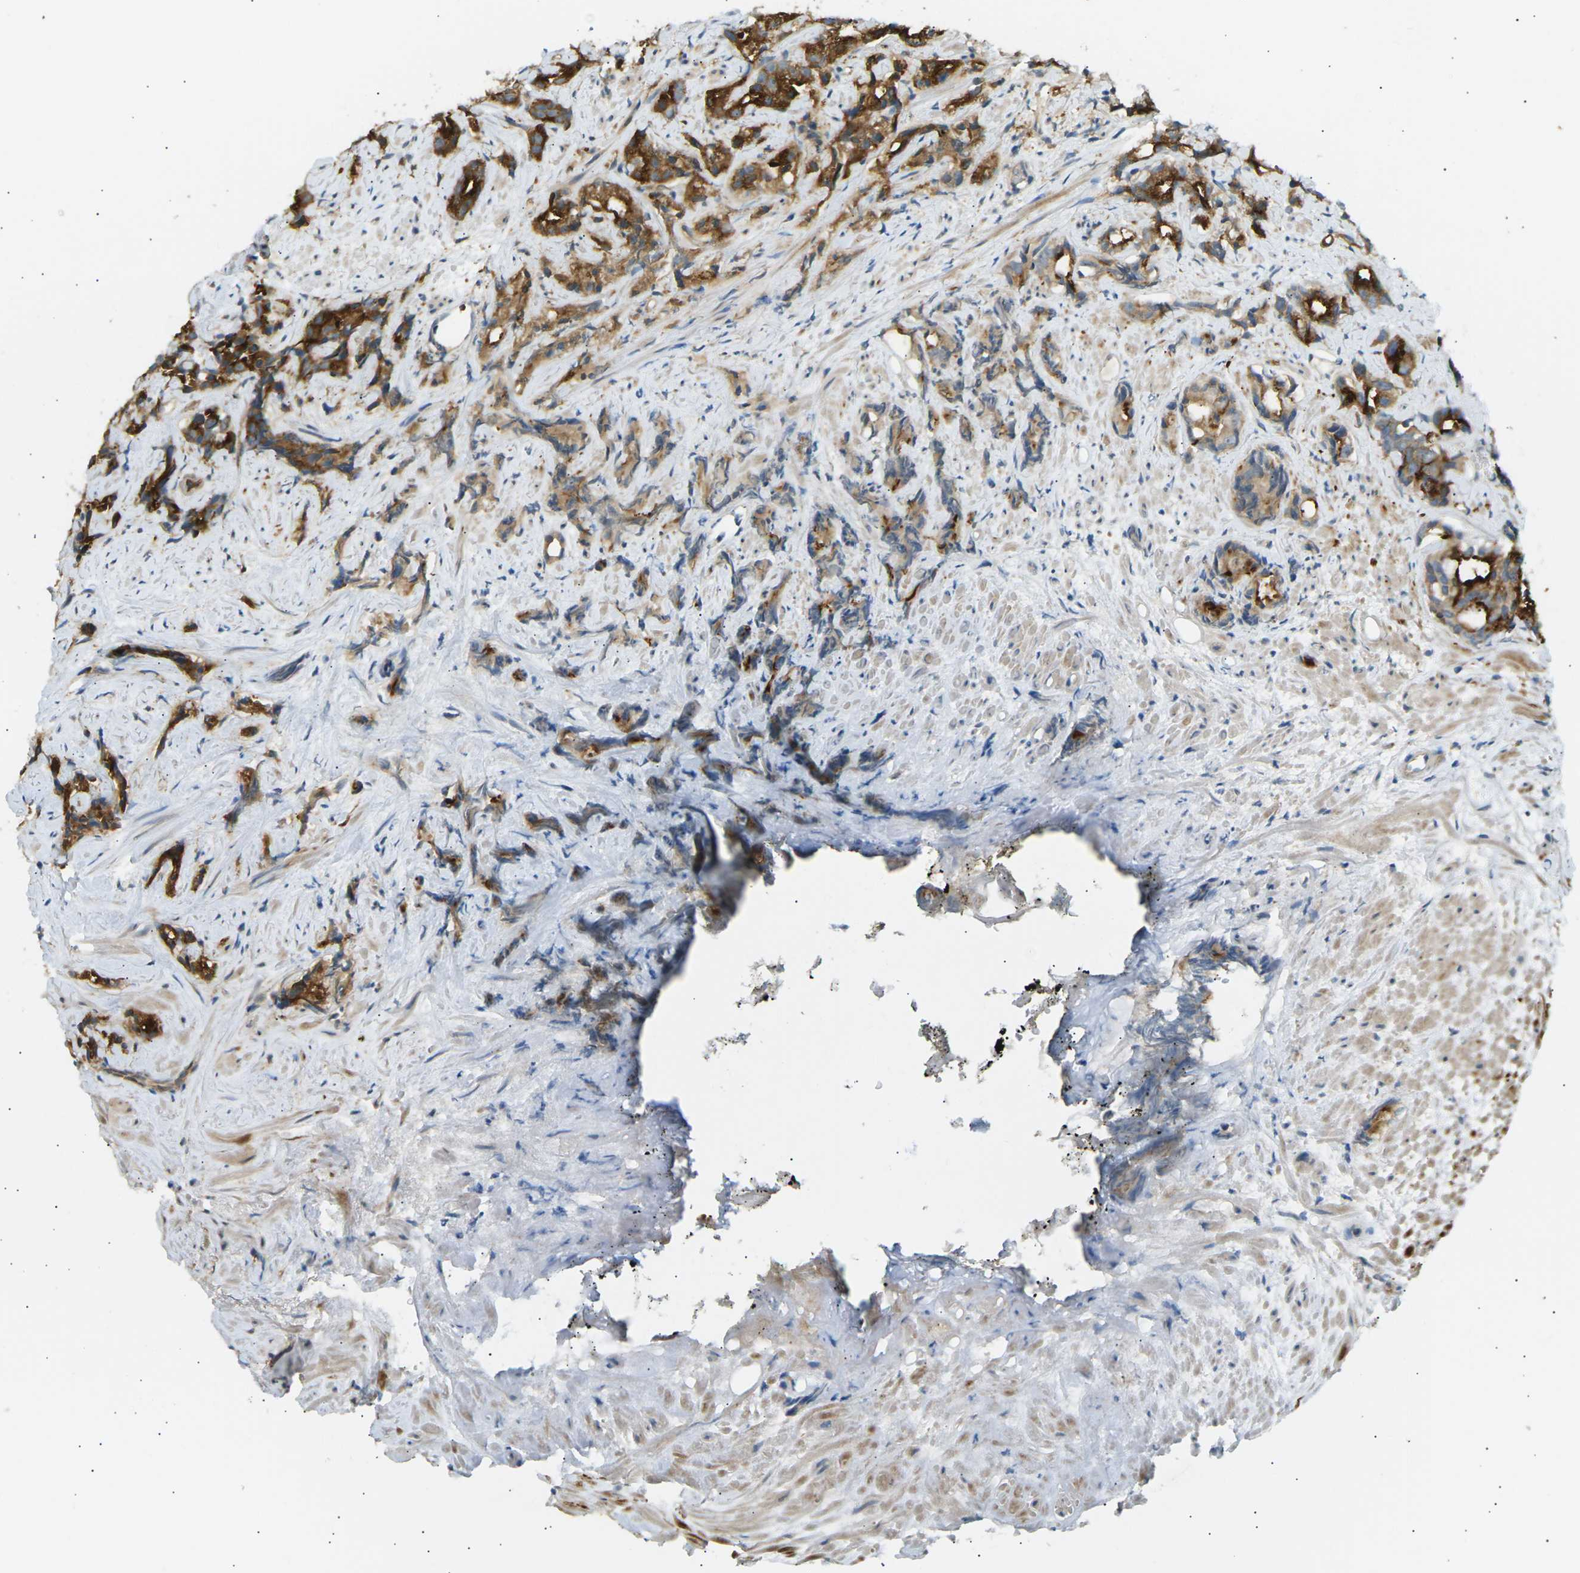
{"staining": {"intensity": "strong", "quantity": "25%-75%", "location": "cytoplasmic/membranous"}, "tissue": "prostate cancer", "cell_type": "Tumor cells", "image_type": "cancer", "snomed": [{"axis": "morphology", "description": "Adenocarcinoma, Low grade"}, {"axis": "topography", "description": "Prostate"}], "caption": "The immunohistochemical stain labels strong cytoplasmic/membranous positivity in tumor cells of adenocarcinoma (low-grade) (prostate) tissue.", "gene": "CDK17", "patient": {"sex": "male", "age": 89}}